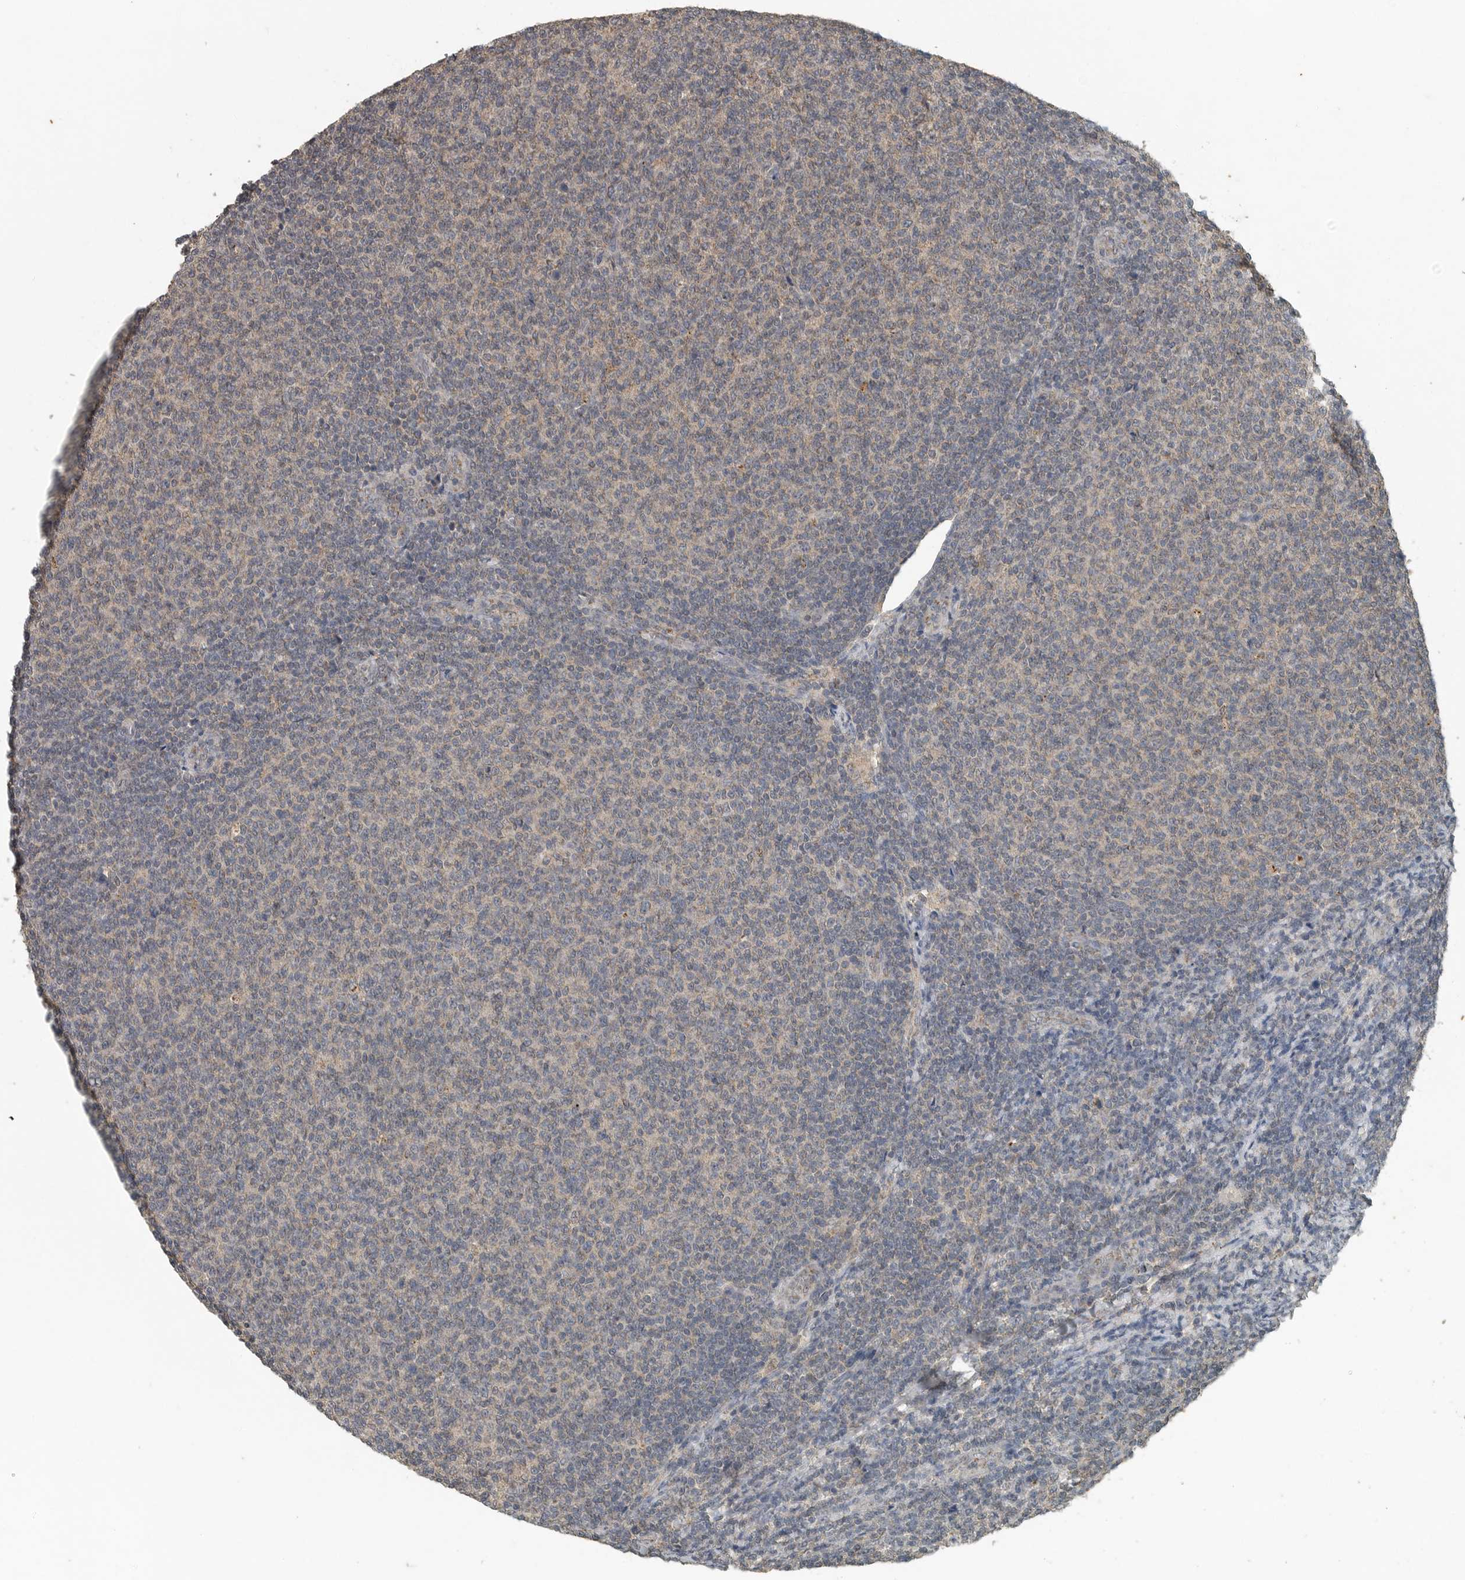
{"staining": {"intensity": "weak", "quantity": "<25%", "location": "cytoplasmic/membranous"}, "tissue": "lymphoma", "cell_type": "Tumor cells", "image_type": "cancer", "snomed": [{"axis": "morphology", "description": "Malignant lymphoma, non-Hodgkin's type, Low grade"}, {"axis": "topography", "description": "Lymph node"}], "caption": "High magnification brightfield microscopy of low-grade malignant lymphoma, non-Hodgkin's type stained with DAB (3,3'-diaminobenzidine) (brown) and counterstained with hematoxylin (blue): tumor cells show no significant positivity. (Brightfield microscopy of DAB (3,3'-diaminobenzidine) IHC at high magnification).", "gene": "IL6ST", "patient": {"sex": "male", "age": 66}}